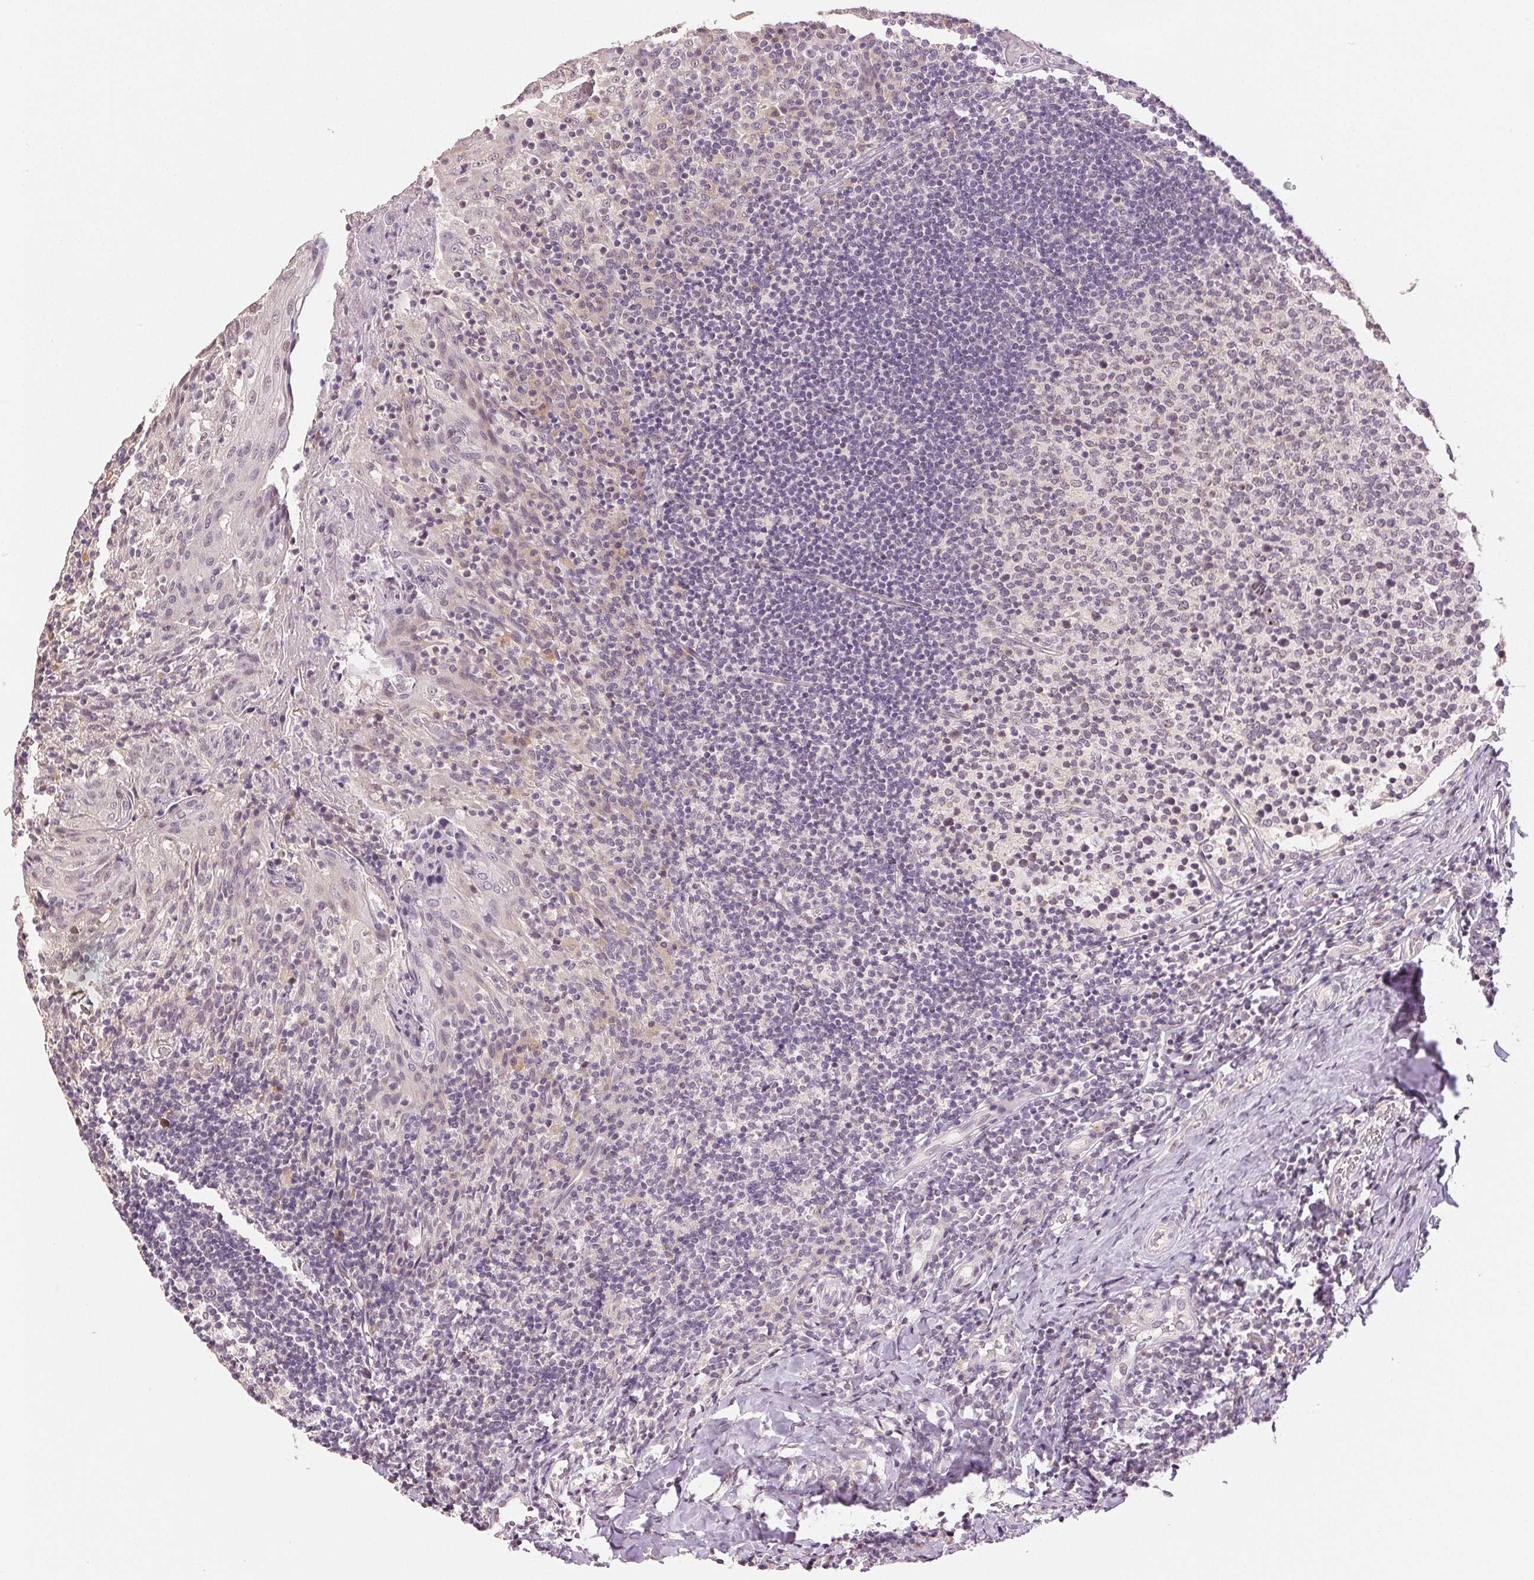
{"staining": {"intensity": "weak", "quantity": "<25%", "location": "nuclear"}, "tissue": "tonsil", "cell_type": "Germinal center cells", "image_type": "normal", "snomed": [{"axis": "morphology", "description": "Normal tissue, NOS"}, {"axis": "topography", "description": "Tonsil"}], "caption": "Immunohistochemistry (IHC) of benign human tonsil shows no expression in germinal center cells.", "gene": "PLCB1", "patient": {"sex": "female", "age": 10}}